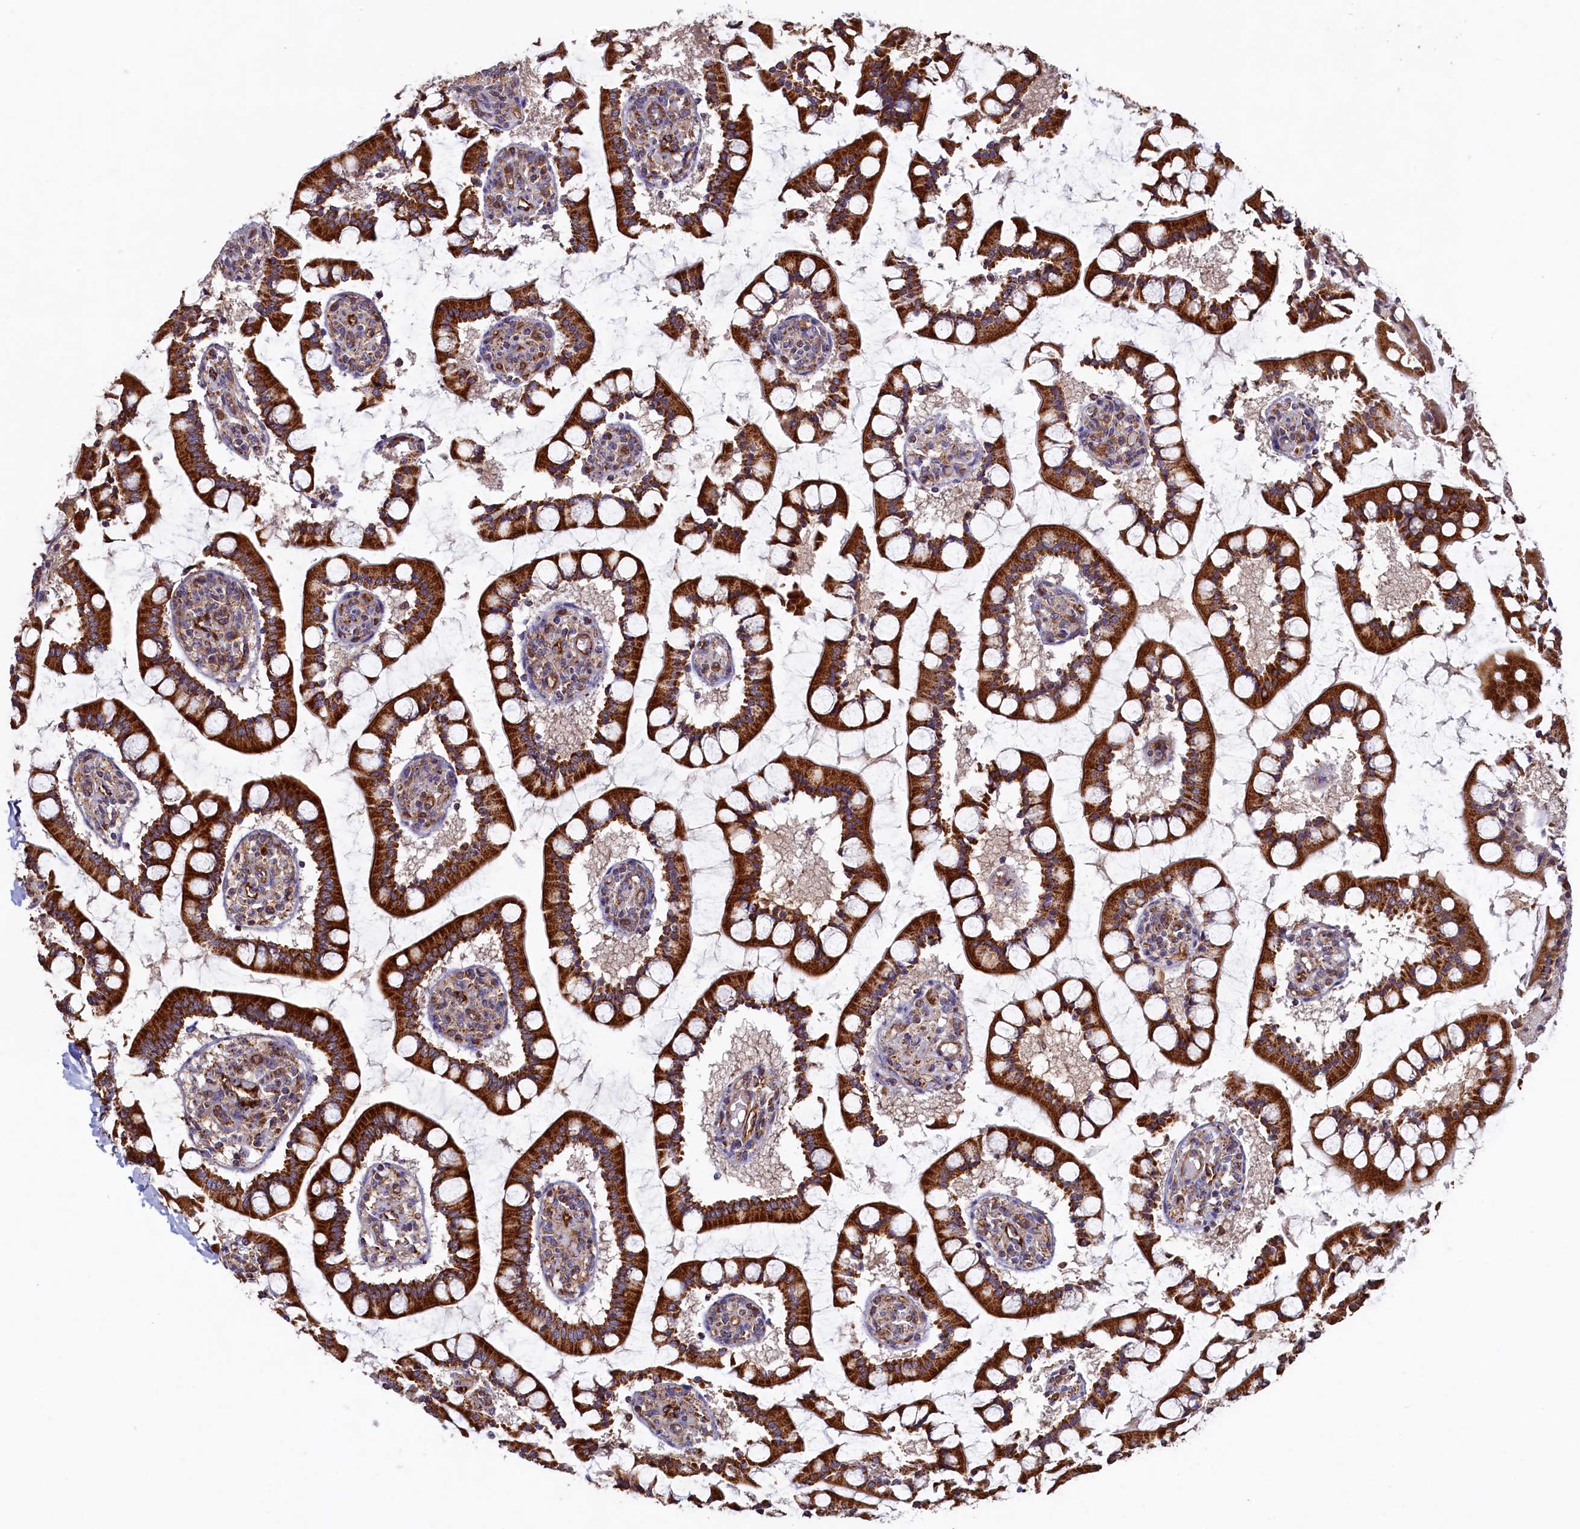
{"staining": {"intensity": "strong", "quantity": ">75%", "location": "cytoplasmic/membranous"}, "tissue": "small intestine", "cell_type": "Glandular cells", "image_type": "normal", "snomed": [{"axis": "morphology", "description": "Normal tissue, NOS"}, {"axis": "topography", "description": "Small intestine"}], "caption": "Normal small intestine was stained to show a protein in brown. There is high levels of strong cytoplasmic/membranous expression in about >75% of glandular cells.", "gene": "UBE3B", "patient": {"sex": "male", "age": 52}}